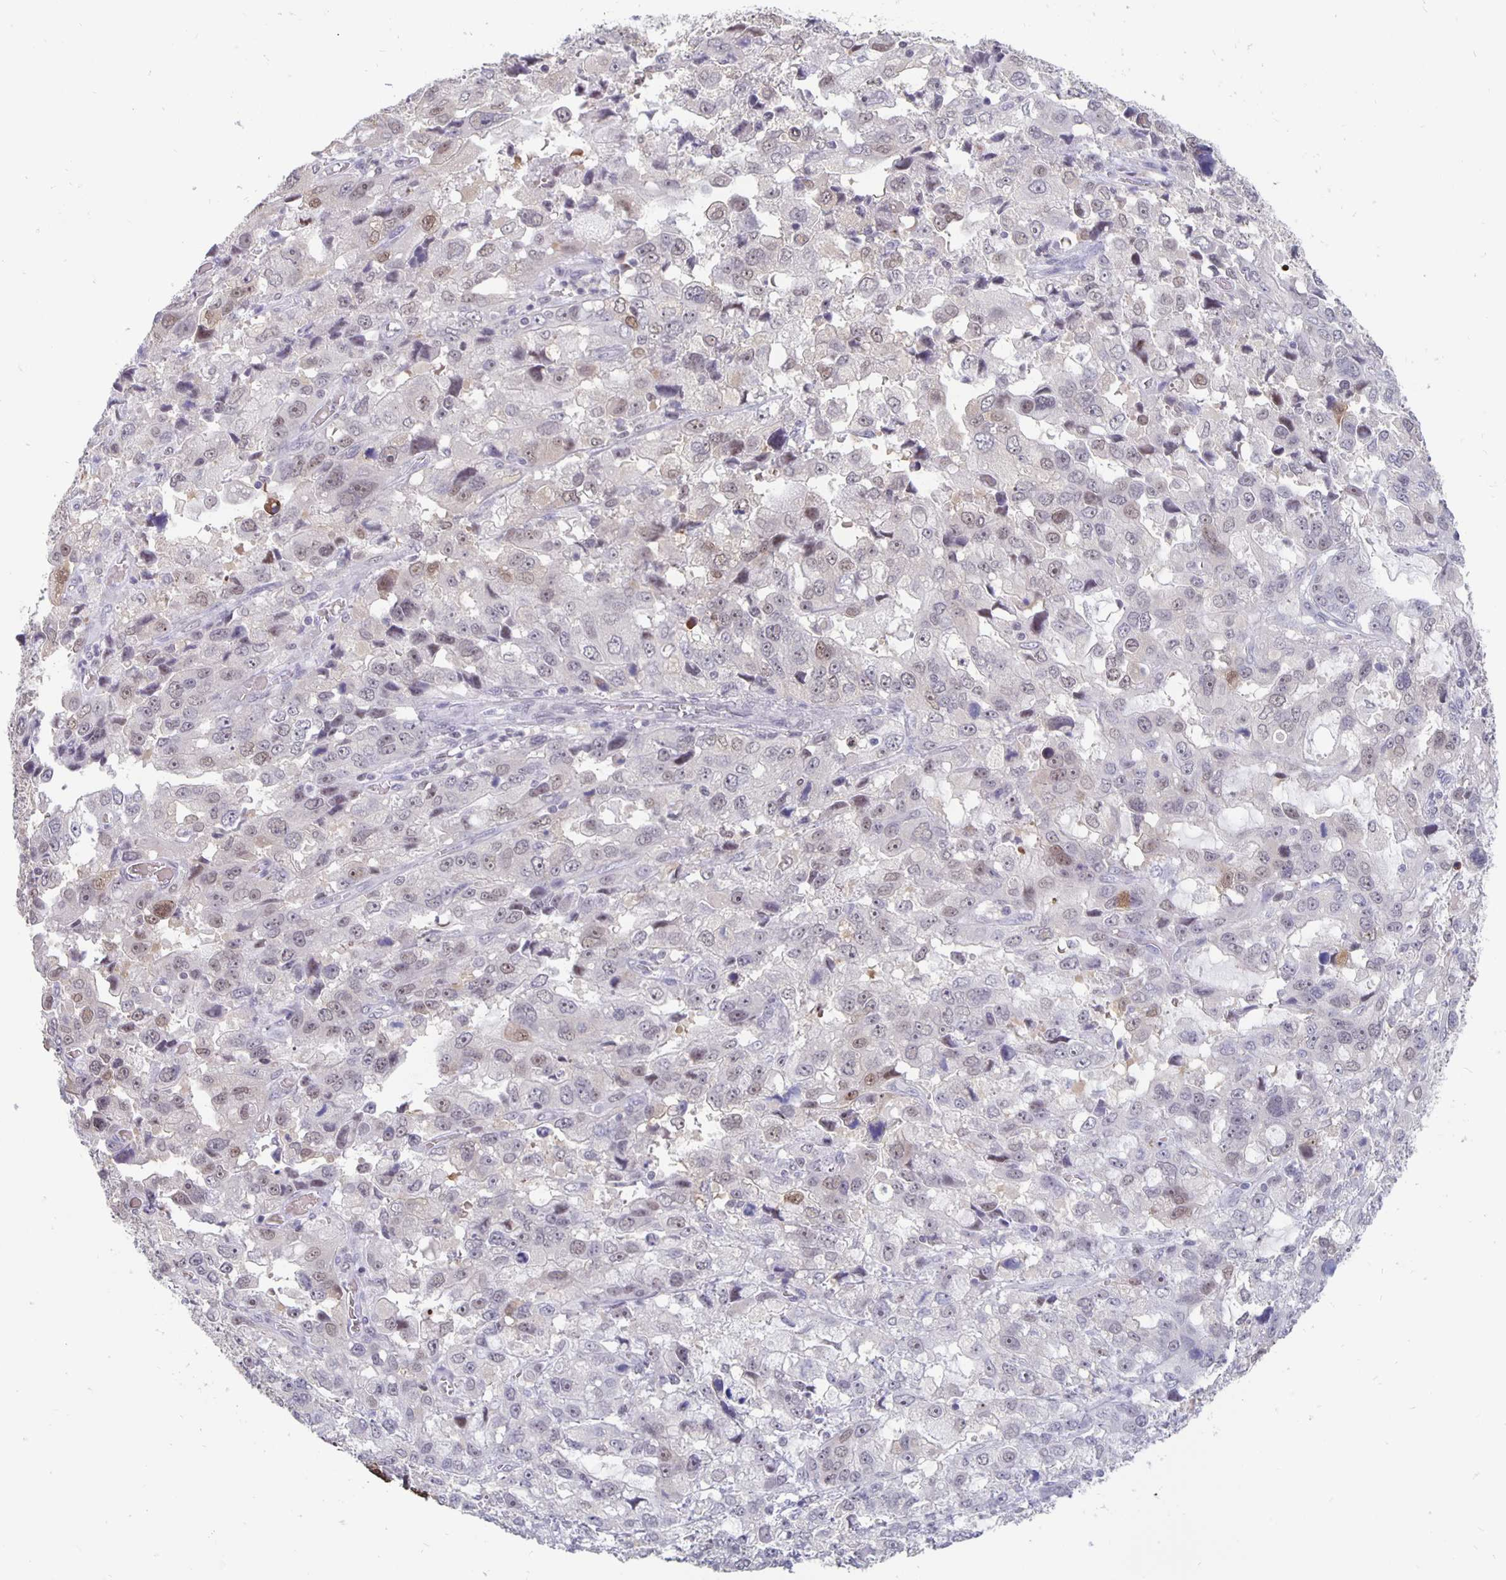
{"staining": {"intensity": "weak", "quantity": "<25%", "location": "nuclear"}, "tissue": "stomach cancer", "cell_type": "Tumor cells", "image_type": "cancer", "snomed": [{"axis": "morphology", "description": "Adenocarcinoma, NOS"}, {"axis": "topography", "description": "Stomach, upper"}], "caption": "This is an immunohistochemistry (IHC) micrograph of human stomach cancer. There is no staining in tumor cells.", "gene": "ZNF691", "patient": {"sex": "female", "age": 81}}